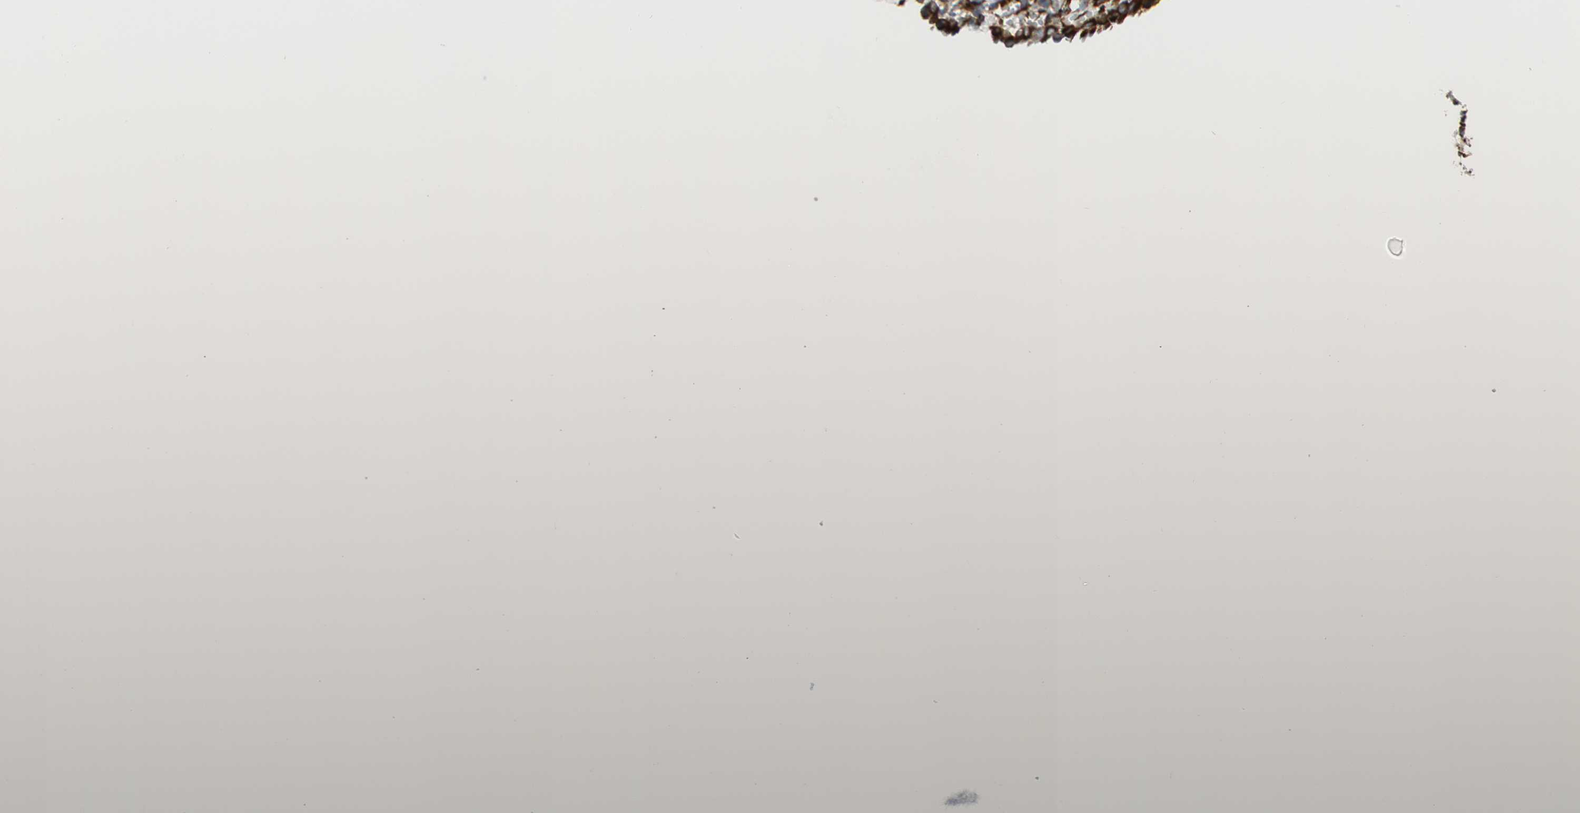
{"staining": {"intensity": "strong", "quantity": "25%-75%", "location": "cytoplasmic/membranous"}, "tissue": "endometrium", "cell_type": "Cells in endometrial stroma", "image_type": "normal", "snomed": [{"axis": "morphology", "description": "Normal tissue, NOS"}, {"axis": "topography", "description": "Endometrium"}], "caption": "High-magnification brightfield microscopy of normal endometrium stained with DAB (brown) and counterstained with hematoxylin (blue). cells in endometrial stroma exhibit strong cytoplasmic/membranous expression is appreciated in about25%-75% of cells.", "gene": "RRBP1", "patient": {"sex": "female", "age": 61}}